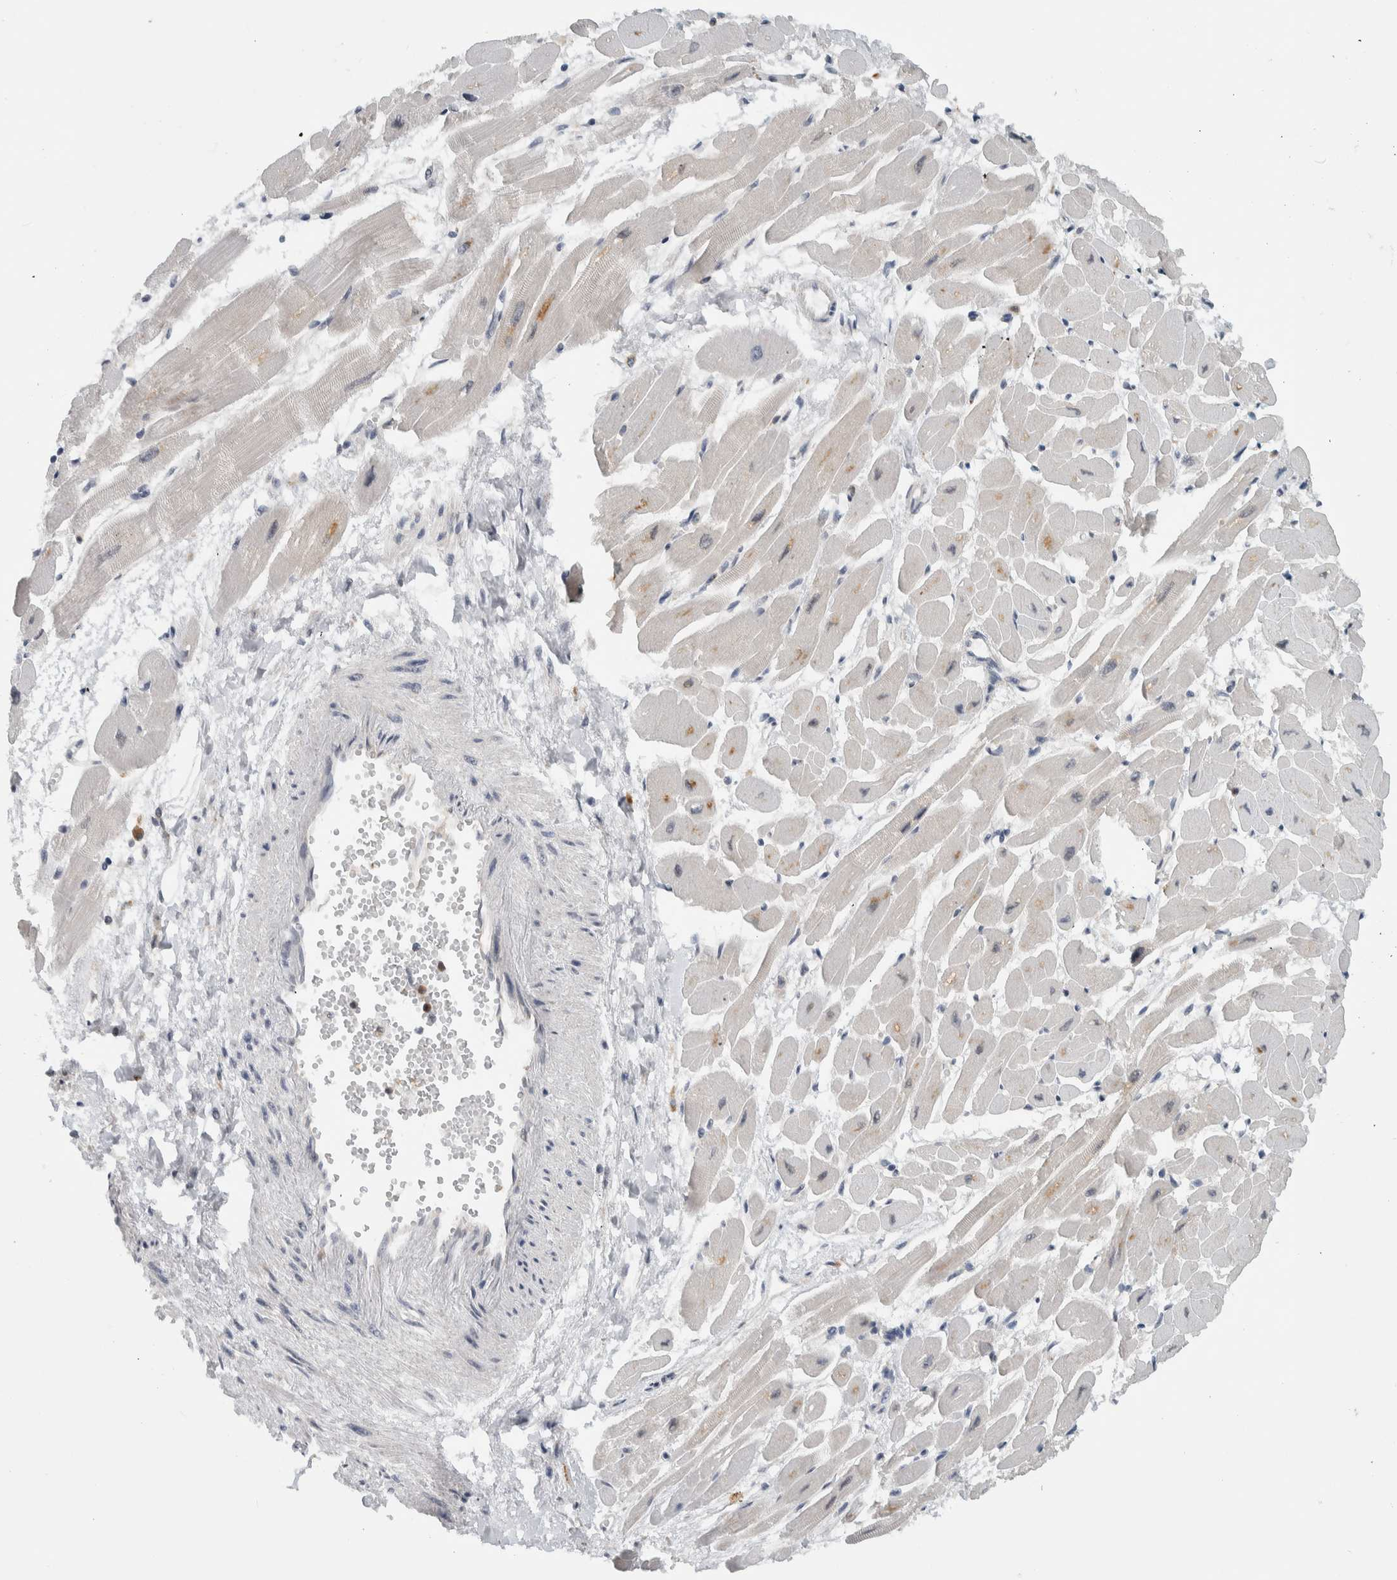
{"staining": {"intensity": "weak", "quantity": "25%-75%", "location": "cytoplasmic/membranous"}, "tissue": "heart muscle", "cell_type": "Cardiomyocytes", "image_type": "normal", "snomed": [{"axis": "morphology", "description": "Normal tissue, NOS"}, {"axis": "topography", "description": "Heart"}], "caption": "Cardiomyocytes demonstrate low levels of weak cytoplasmic/membranous expression in approximately 25%-75% of cells in unremarkable human heart muscle.", "gene": "CCDC43", "patient": {"sex": "female", "age": 54}}